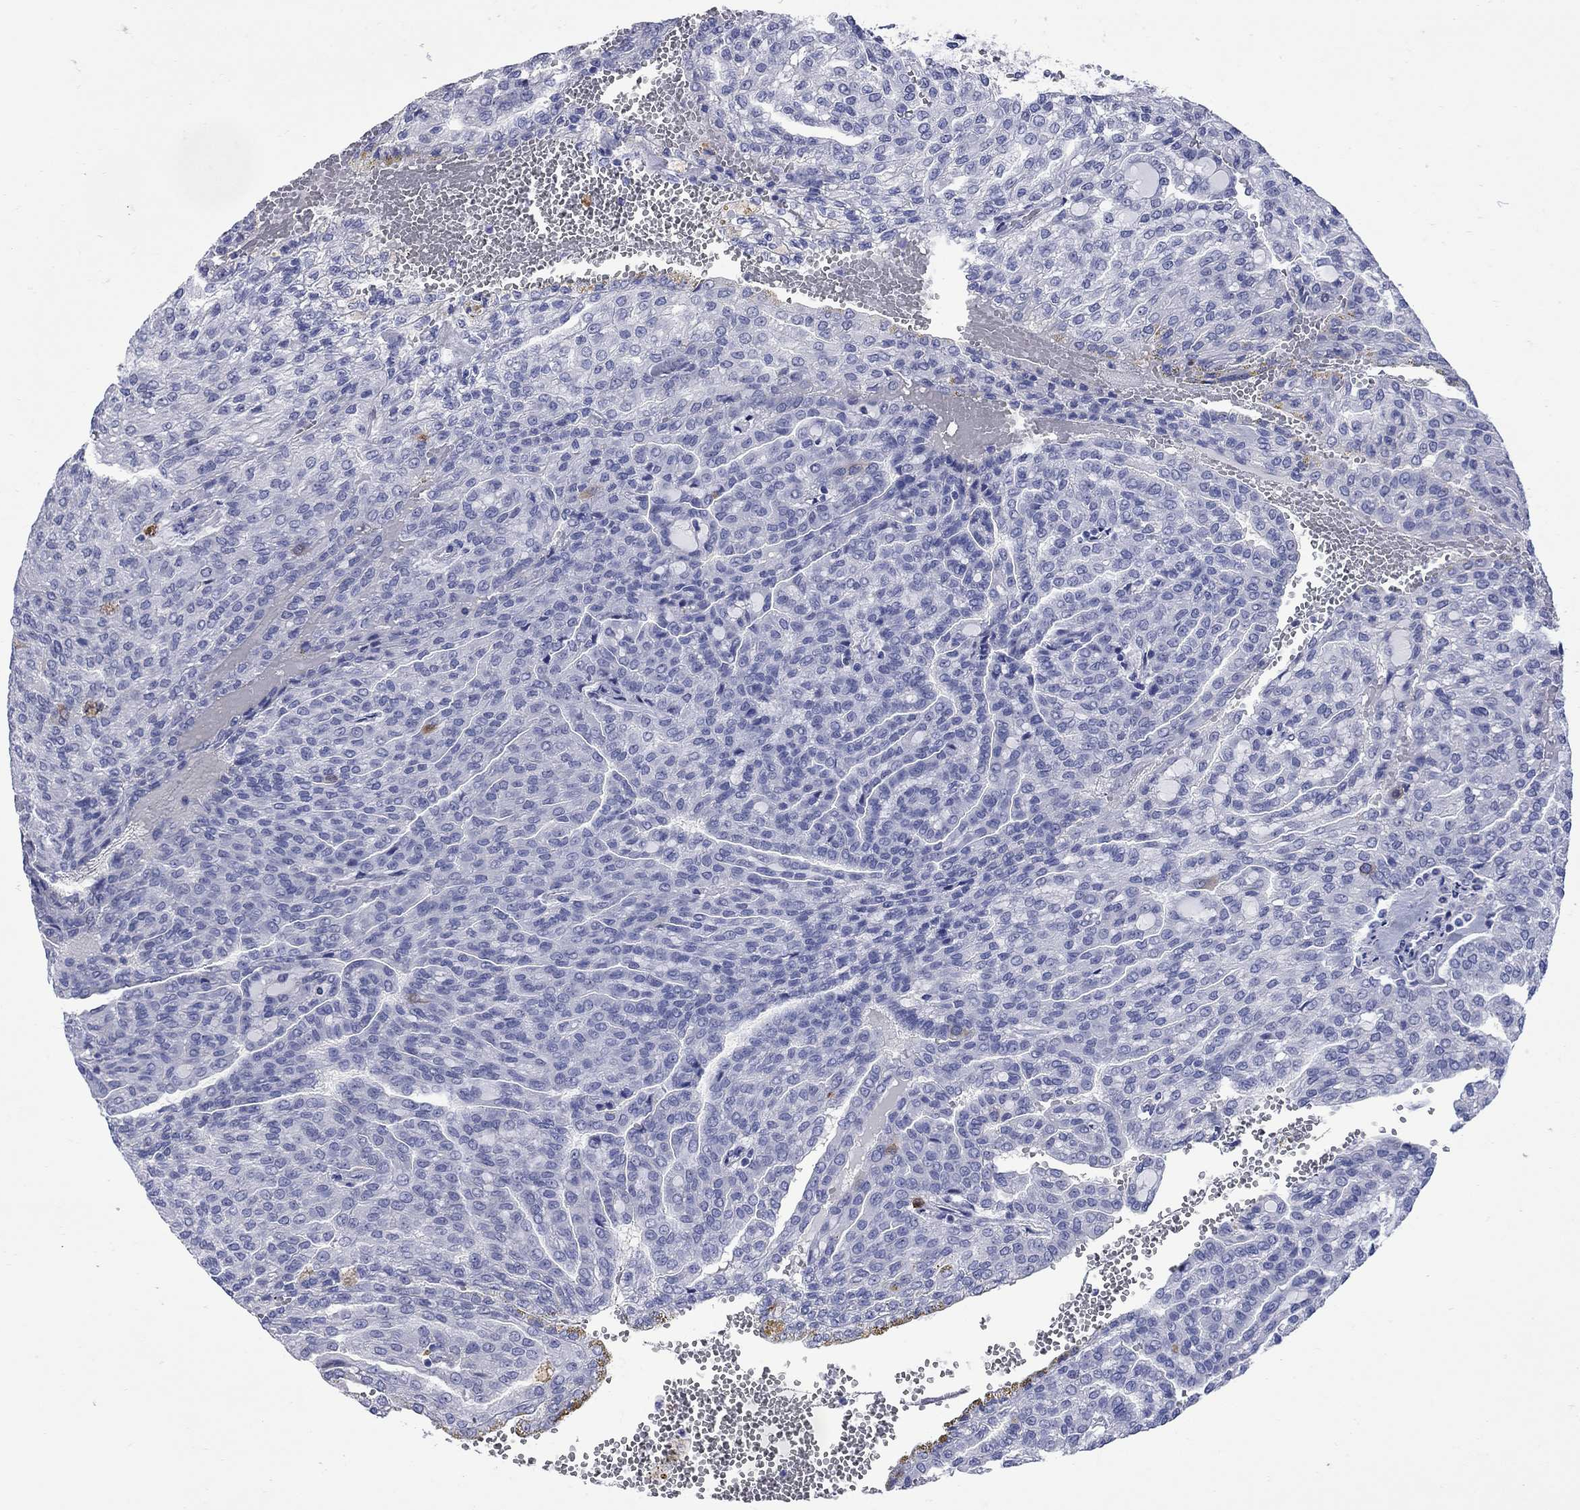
{"staining": {"intensity": "negative", "quantity": "none", "location": "none"}, "tissue": "renal cancer", "cell_type": "Tumor cells", "image_type": "cancer", "snomed": [{"axis": "morphology", "description": "Adenocarcinoma, NOS"}, {"axis": "topography", "description": "Kidney"}], "caption": "This is an immunohistochemistry photomicrograph of human adenocarcinoma (renal). There is no positivity in tumor cells.", "gene": "TACC3", "patient": {"sex": "male", "age": 63}}